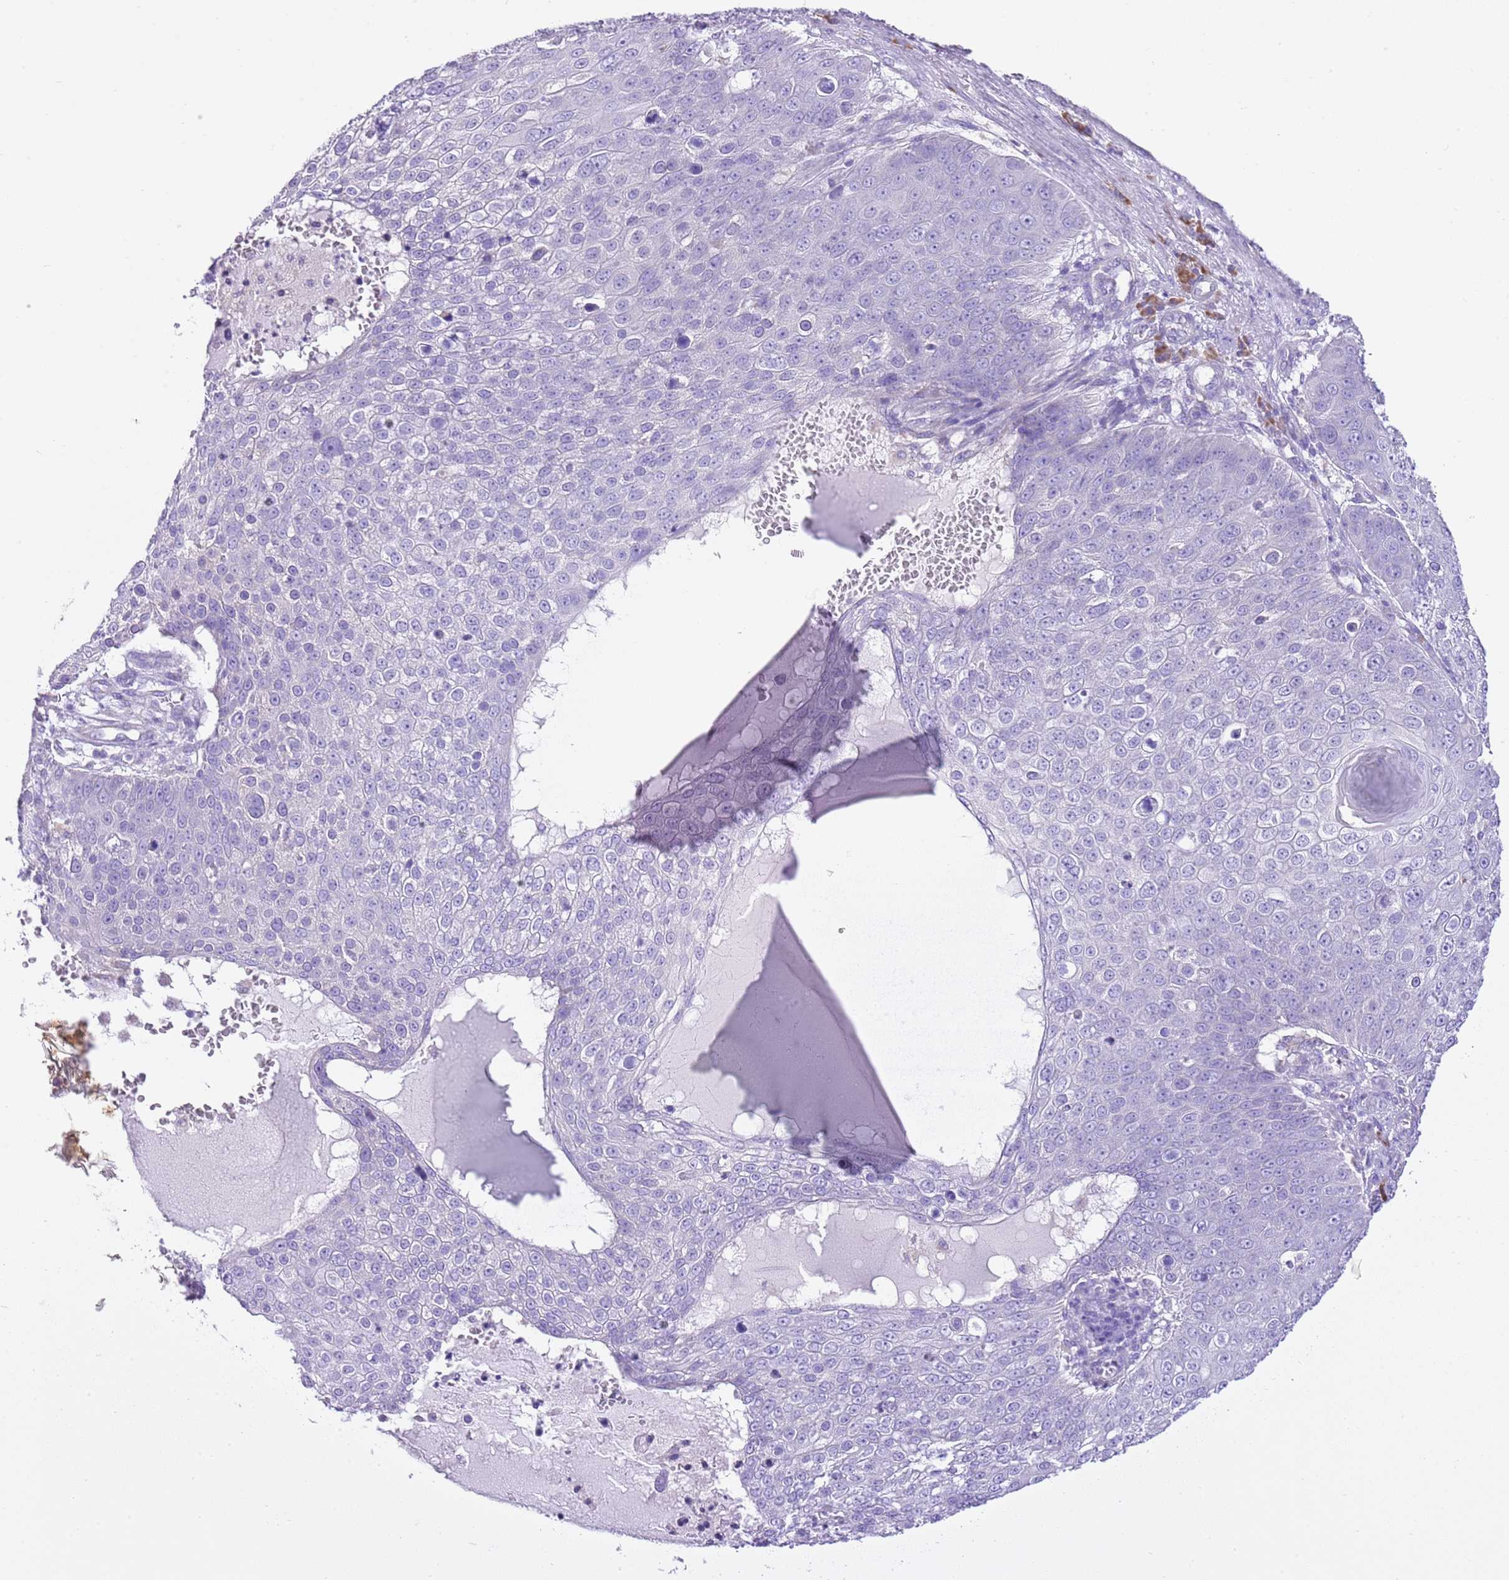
{"staining": {"intensity": "negative", "quantity": "none", "location": "none"}, "tissue": "skin cancer", "cell_type": "Tumor cells", "image_type": "cancer", "snomed": [{"axis": "morphology", "description": "Squamous cell carcinoma, NOS"}, {"axis": "topography", "description": "Skin"}], "caption": "Tumor cells show no significant staining in skin squamous cell carcinoma.", "gene": "AAR2", "patient": {"sex": "male", "age": 71}}